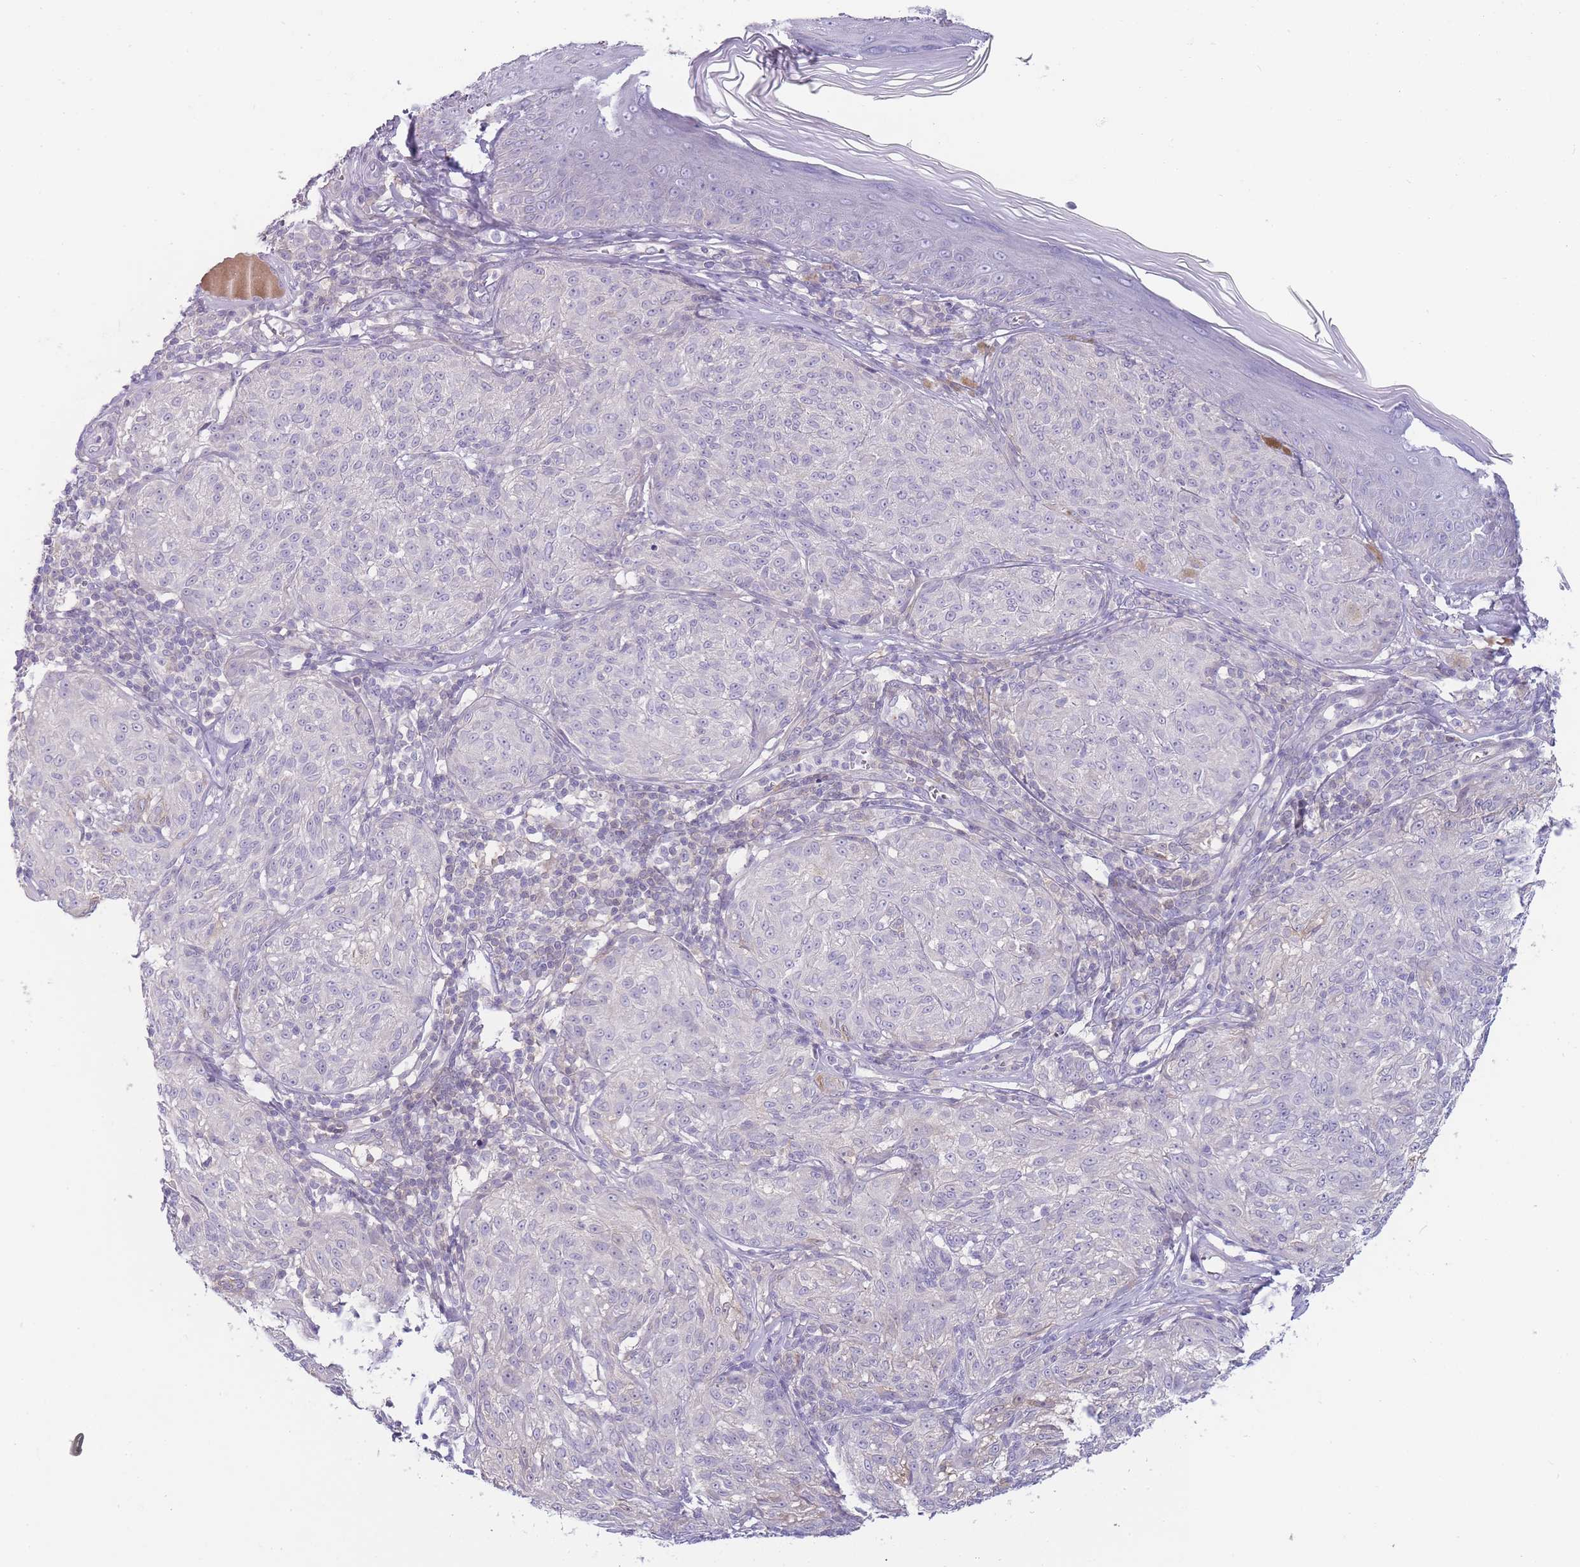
{"staining": {"intensity": "negative", "quantity": "none", "location": "none"}, "tissue": "melanoma", "cell_type": "Tumor cells", "image_type": "cancer", "snomed": [{"axis": "morphology", "description": "Malignant melanoma, NOS"}, {"axis": "topography", "description": "Skin"}], "caption": "IHC of human melanoma reveals no expression in tumor cells.", "gene": "SPHKAP", "patient": {"sex": "female", "age": 63}}